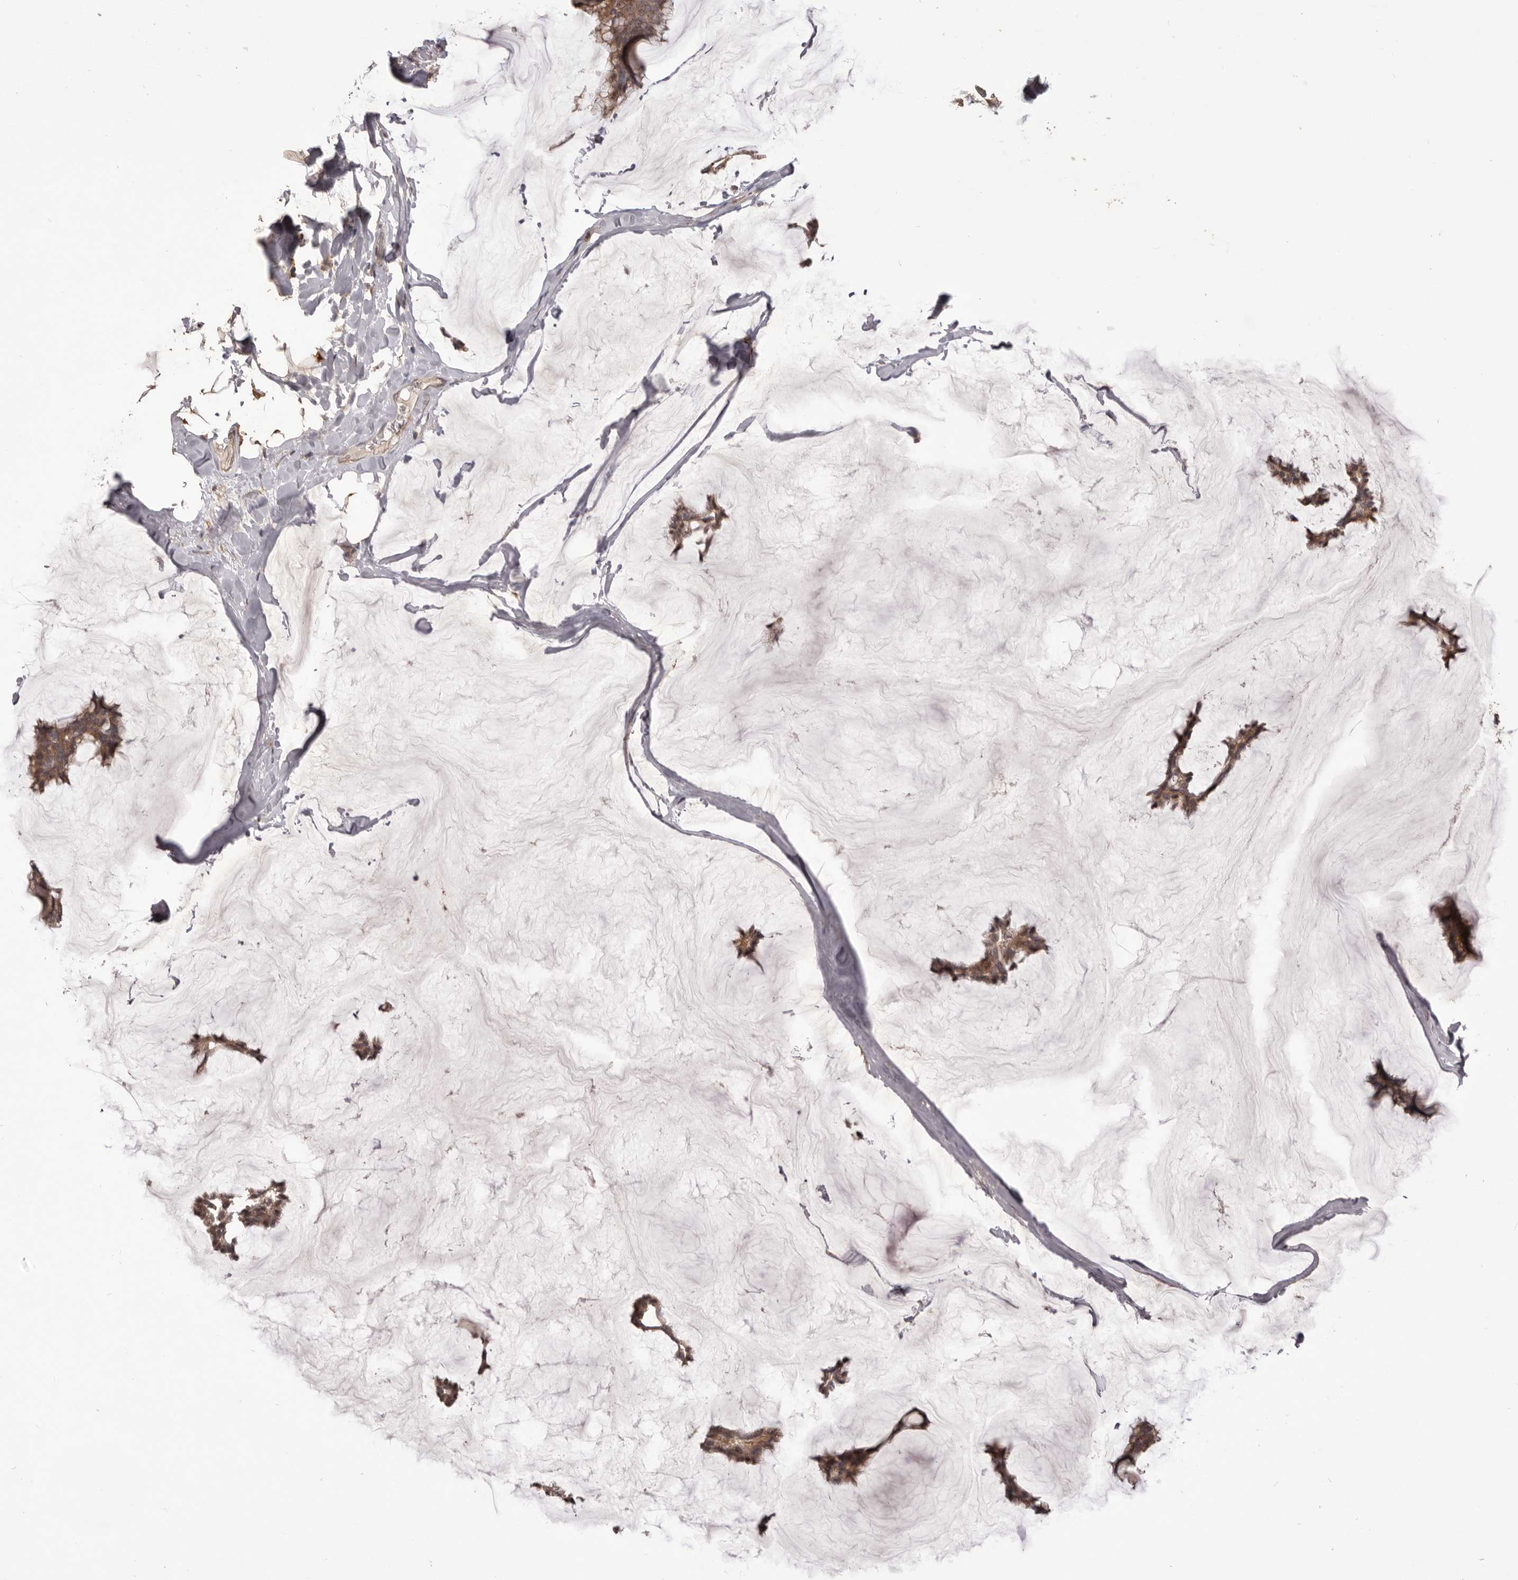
{"staining": {"intensity": "moderate", "quantity": ">75%", "location": "cytoplasmic/membranous"}, "tissue": "breast cancer", "cell_type": "Tumor cells", "image_type": "cancer", "snomed": [{"axis": "morphology", "description": "Duct carcinoma"}, {"axis": "topography", "description": "Breast"}], "caption": "DAB (3,3'-diaminobenzidine) immunohistochemical staining of breast intraductal carcinoma exhibits moderate cytoplasmic/membranous protein staining in about >75% of tumor cells.", "gene": "GLIPR2", "patient": {"sex": "female", "age": 93}}